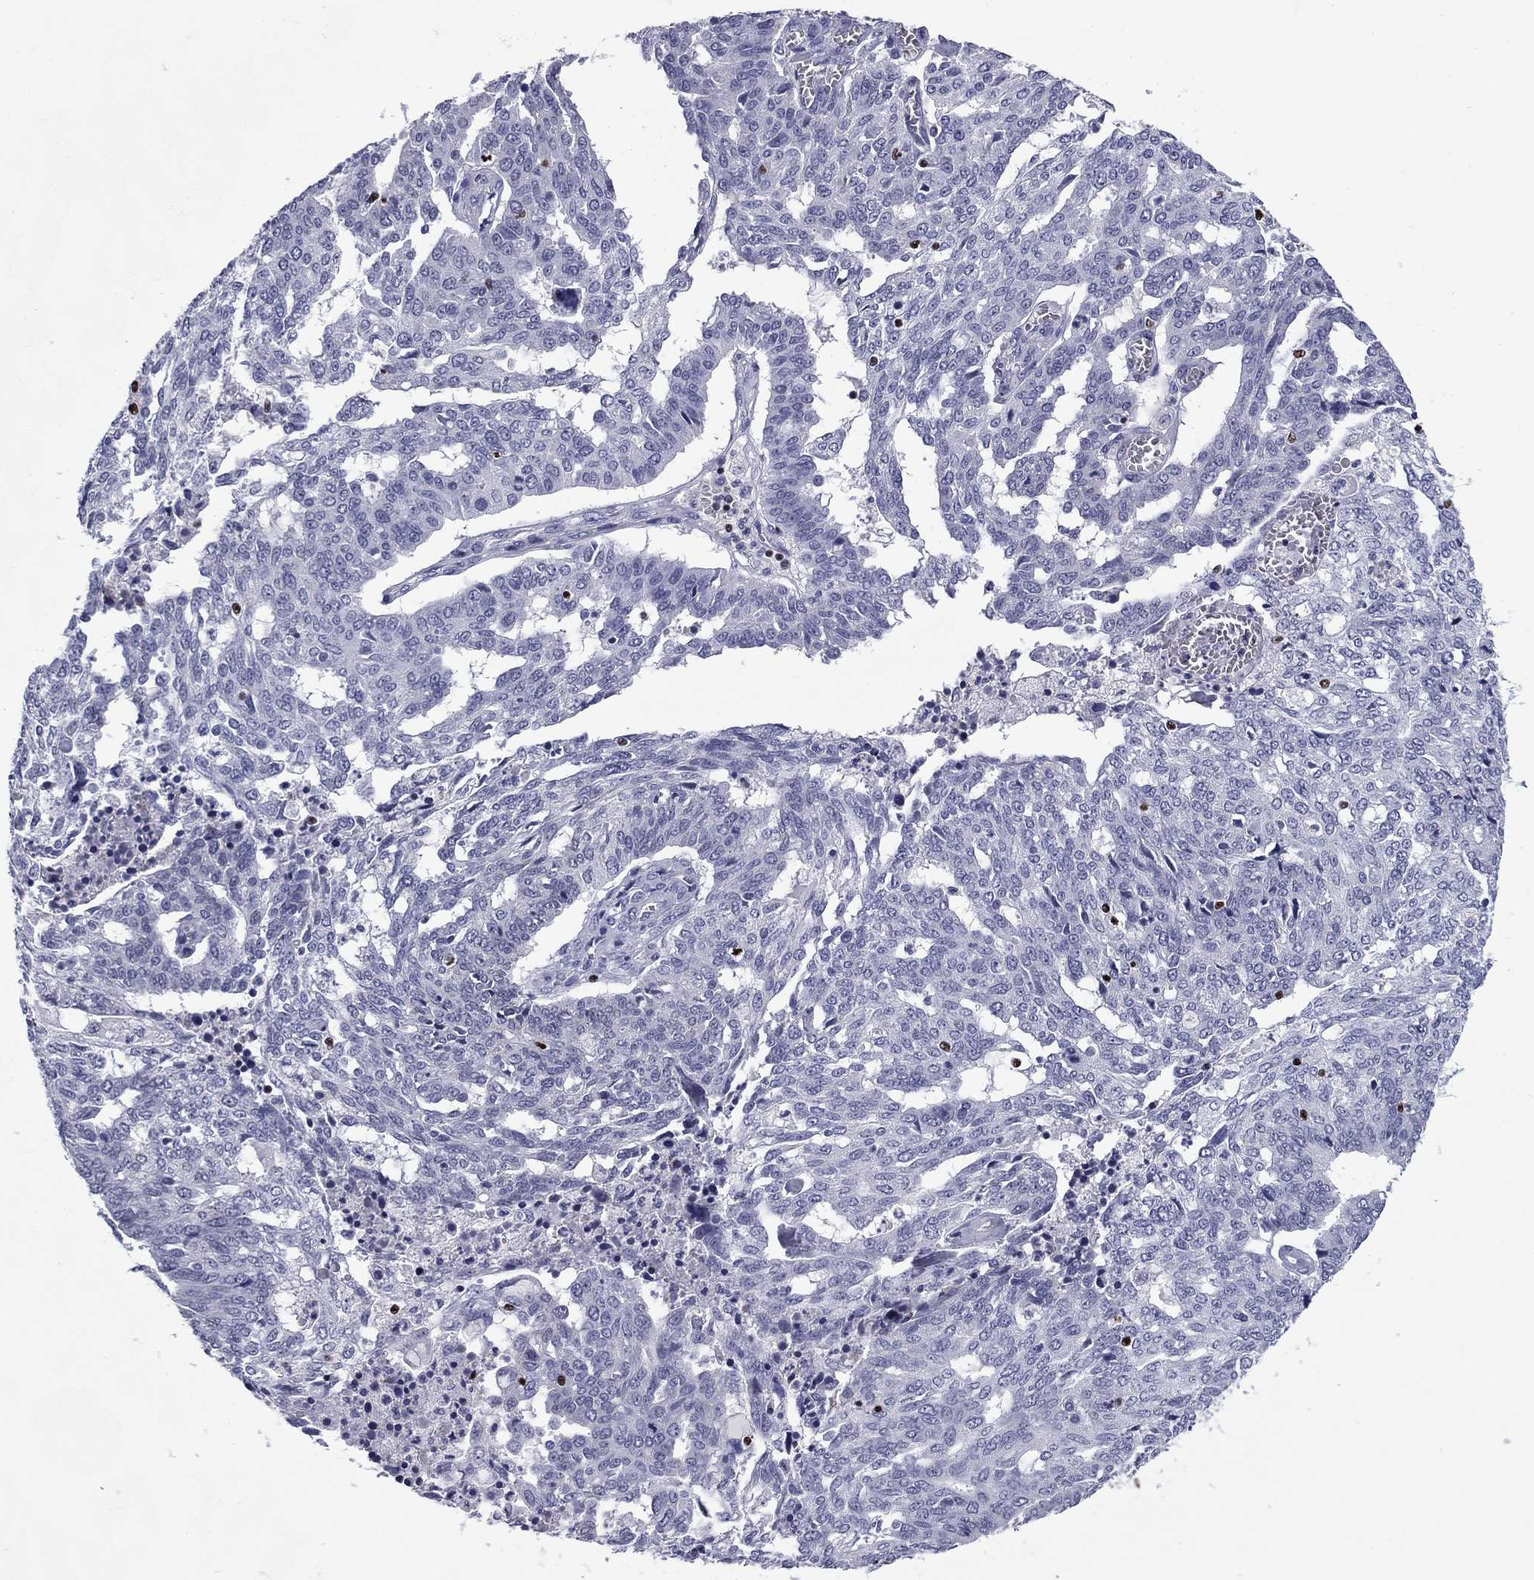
{"staining": {"intensity": "negative", "quantity": "none", "location": "none"}, "tissue": "ovarian cancer", "cell_type": "Tumor cells", "image_type": "cancer", "snomed": [{"axis": "morphology", "description": "Cystadenocarcinoma, serous, NOS"}, {"axis": "topography", "description": "Ovary"}], "caption": "Protein analysis of serous cystadenocarcinoma (ovarian) shows no significant staining in tumor cells. Nuclei are stained in blue.", "gene": "IKZF3", "patient": {"sex": "female", "age": 67}}